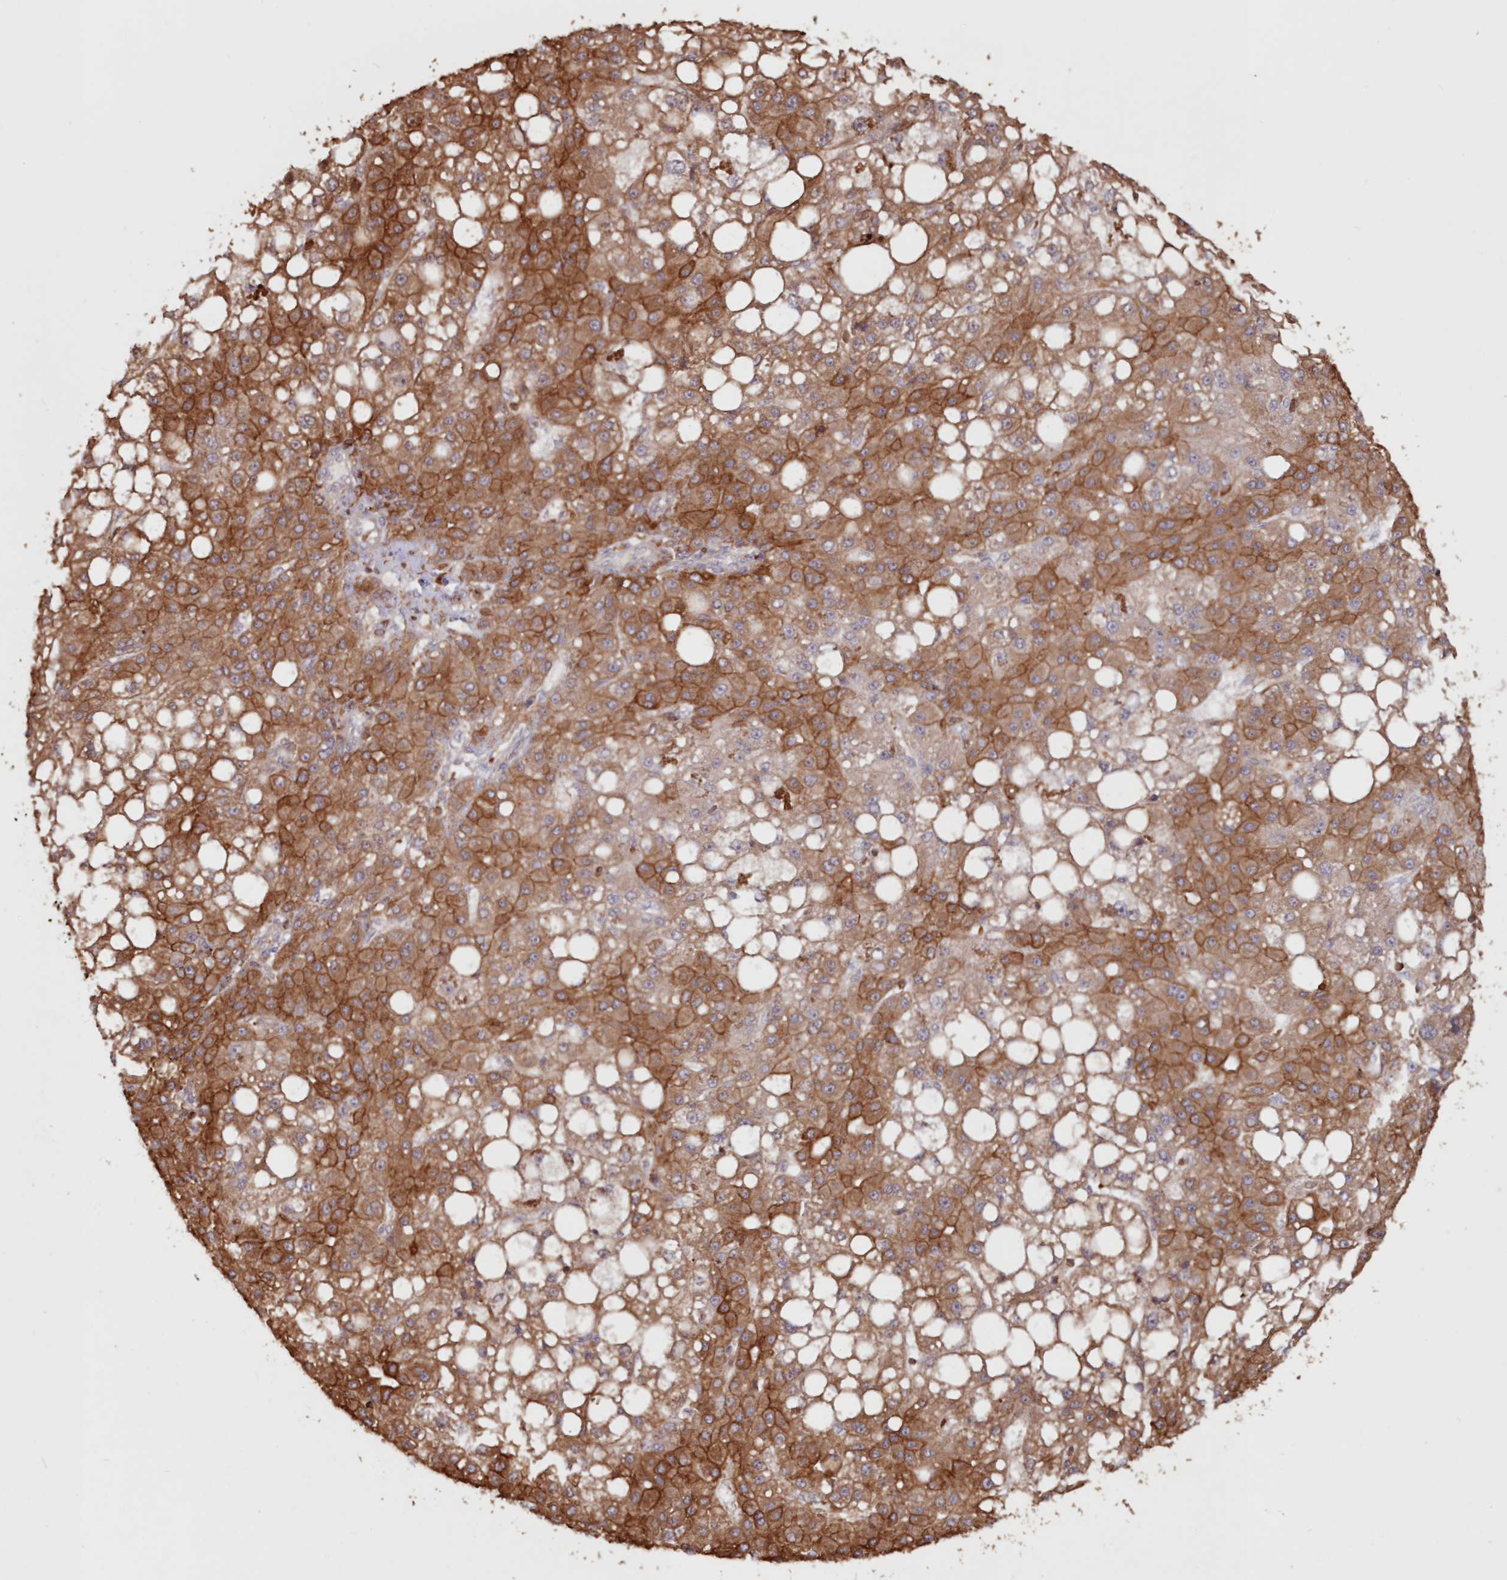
{"staining": {"intensity": "strong", "quantity": ">75%", "location": "cytoplasmic/membranous"}, "tissue": "liver cancer", "cell_type": "Tumor cells", "image_type": "cancer", "snomed": [{"axis": "morphology", "description": "Carcinoma, Hepatocellular, NOS"}, {"axis": "topography", "description": "Liver"}], "caption": "Immunohistochemical staining of human liver cancer reveals strong cytoplasmic/membranous protein positivity in approximately >75% of tumor cells.", "gene": "SNED1", "patient": {"sex": "male", "age": 67}}